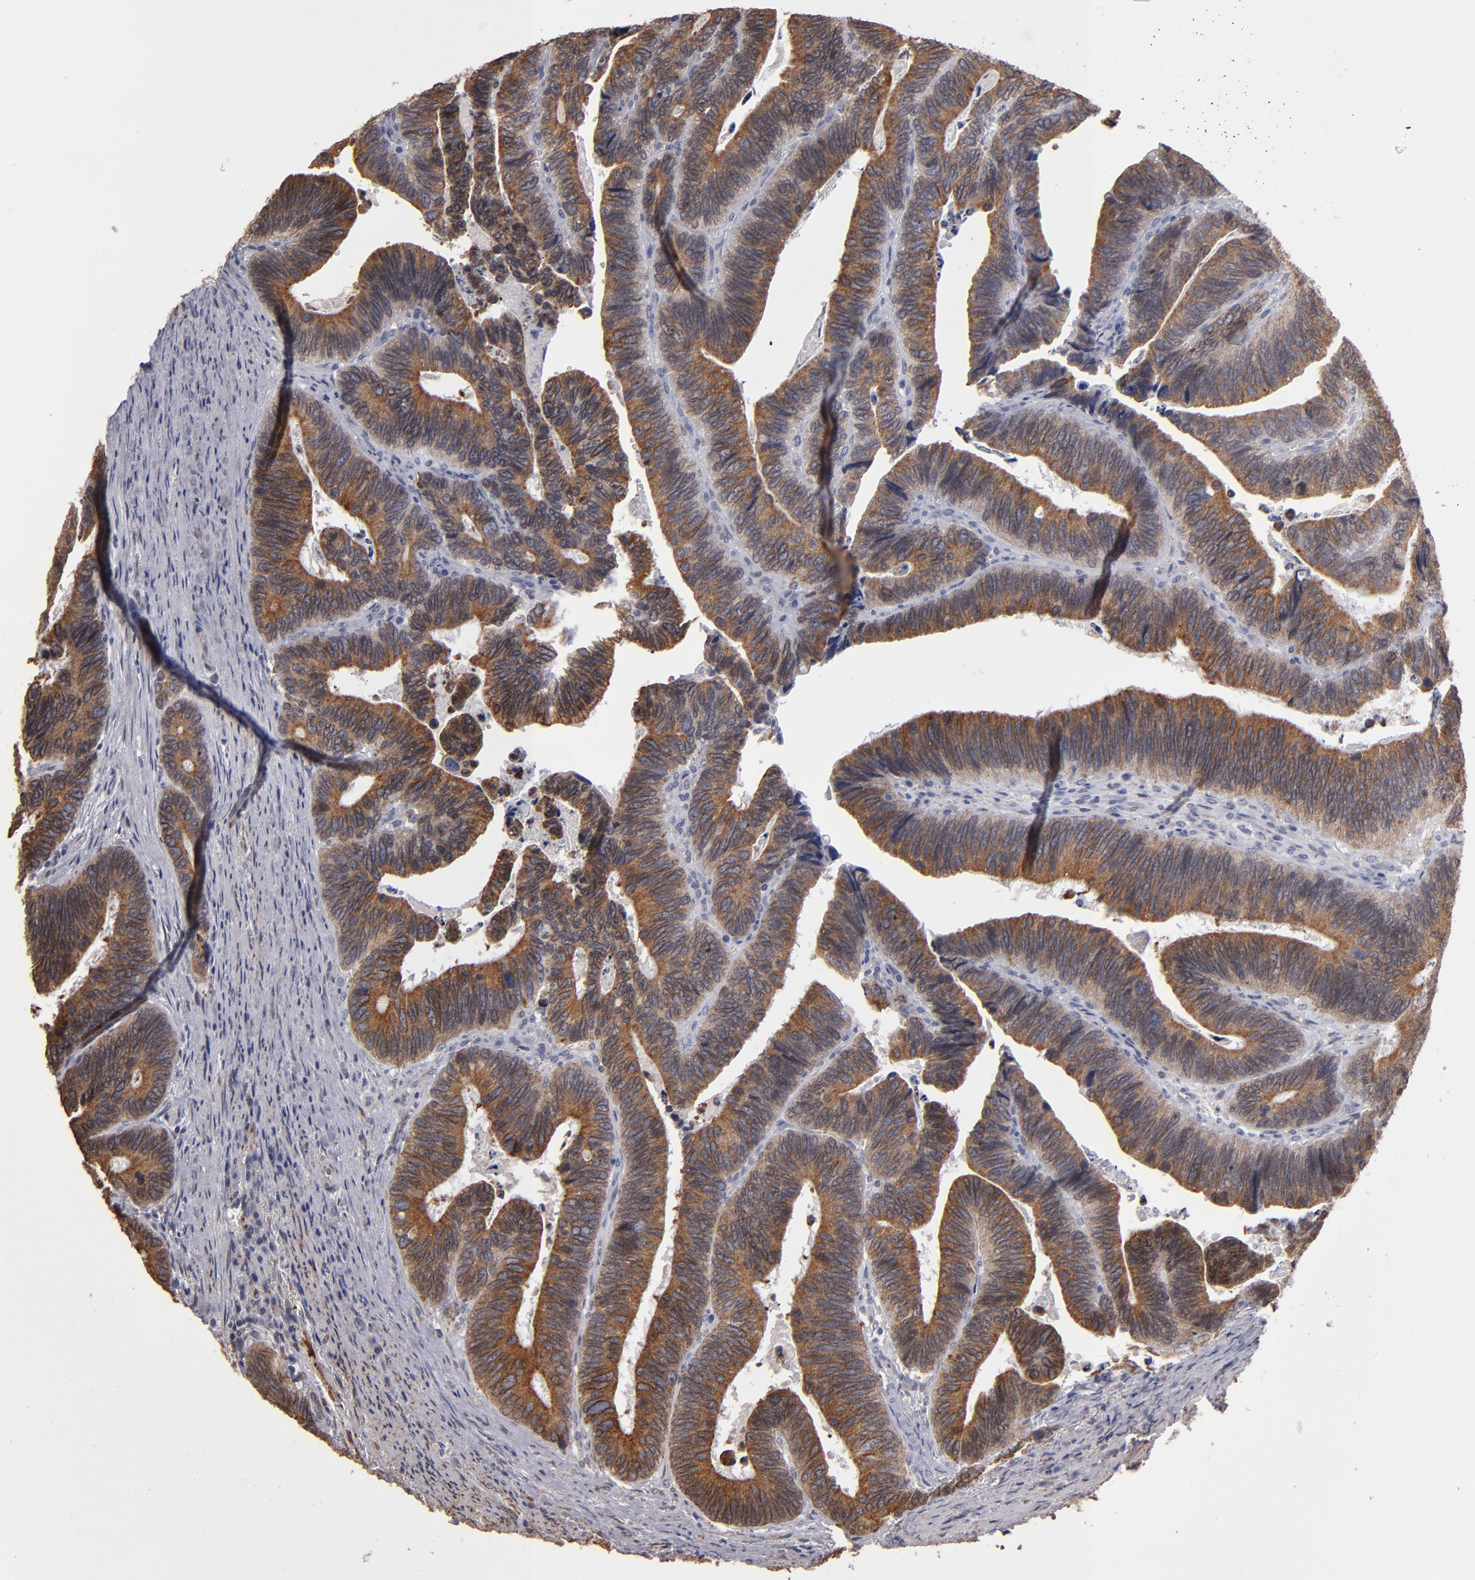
{"staining": {"intensity": "moderate", "quantity": ">75%", "location": "cytoplasmic/membranous"}, "tissue": "colorectal cancer", "cell_type": "Tumor cells", "image_type": "cancer", "snomed": [{"axis": "morphology", "description": "Adenocarcinoma, NOS"}, {"axis": "topography", "description": "Colon"}], "caption": "Protein expression analysis of colorectal cancer (adenocarcinoma) displays moderate cytoplasmic/membranous expression in about >75% of tumor cells. The staining is performed using DAB (3,3'-diaminobenzidine) brown chromogen to label protein expression. The nuclei are counter-stained blue using hematoxylin.", "gene": "PGRMC1", "patient": {"sex": "male", "age": 72}}